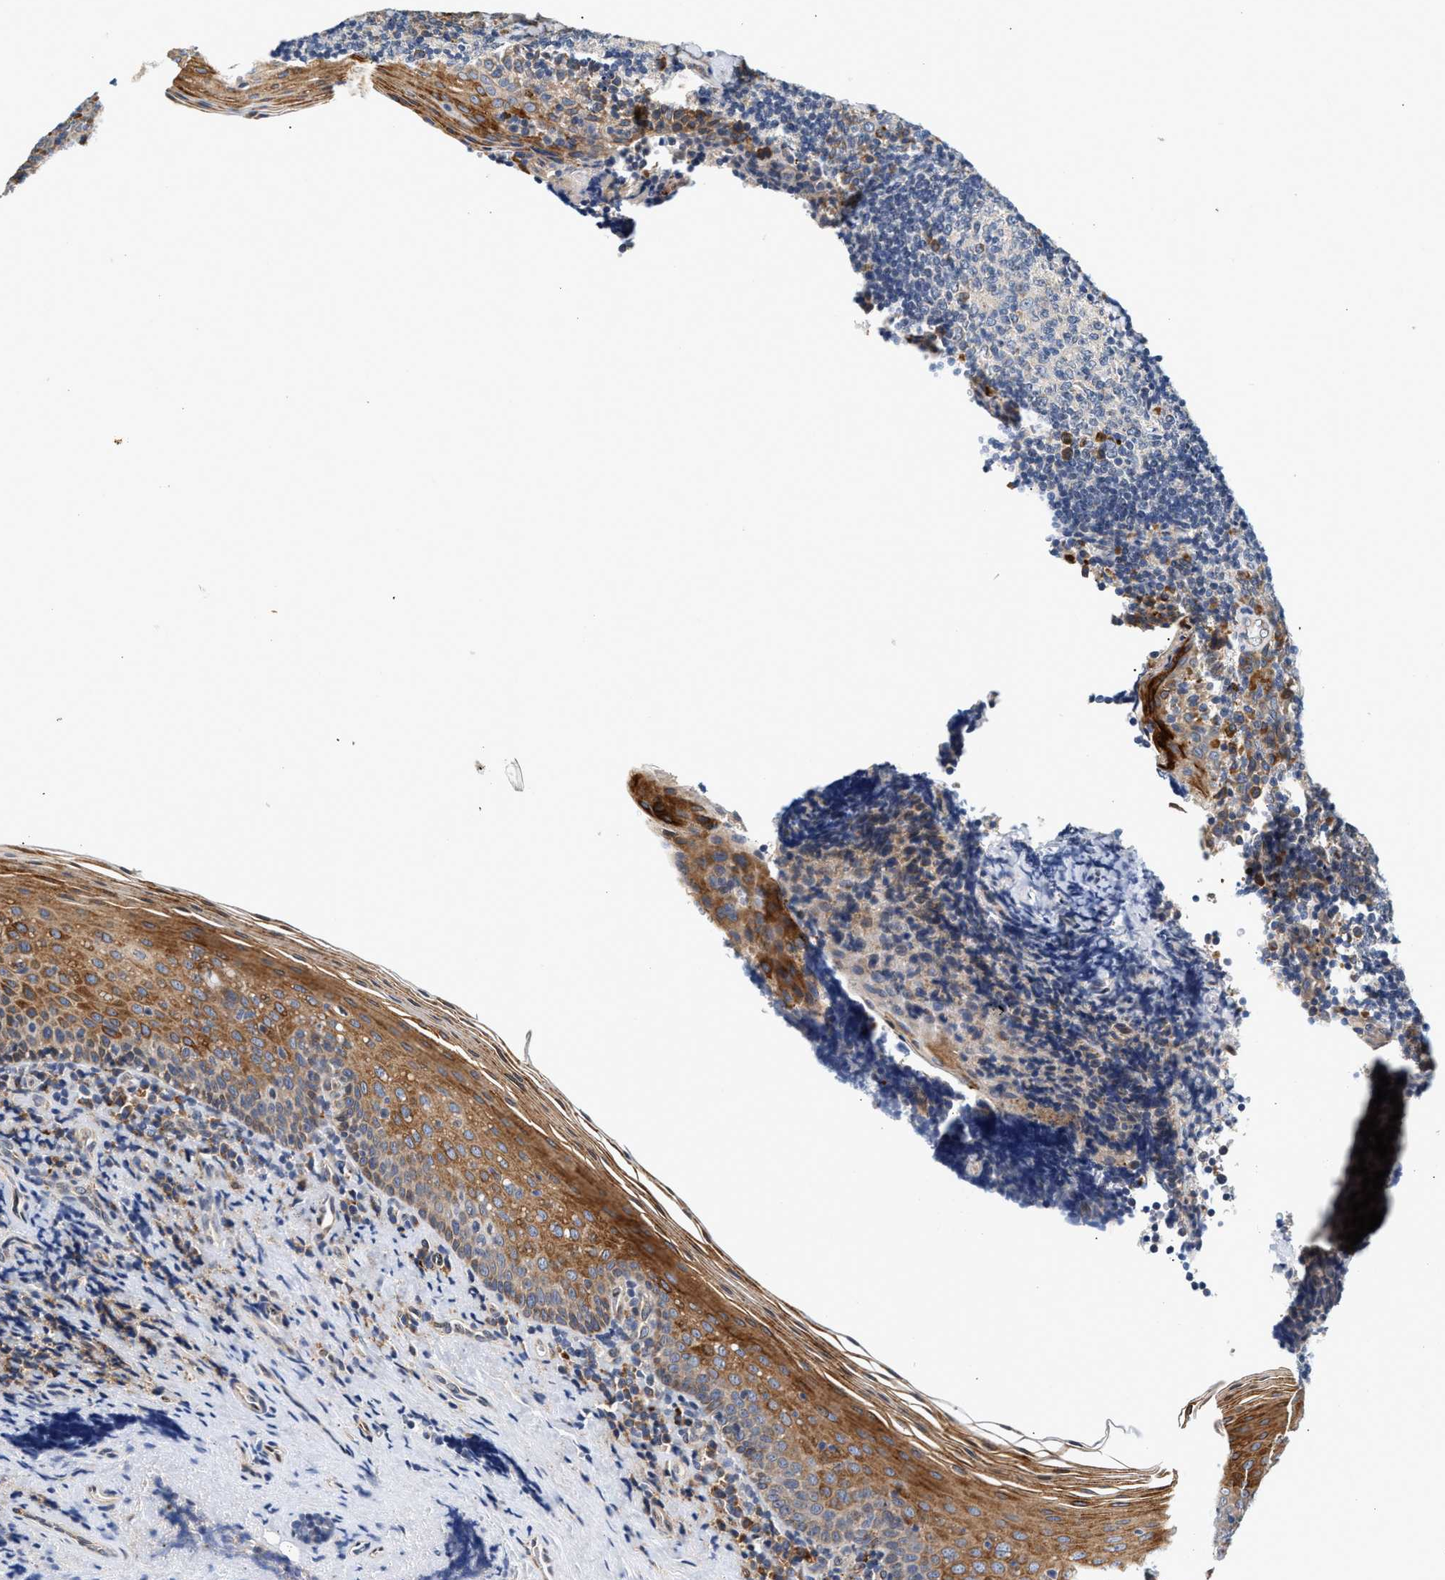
{"staining": {"intensity": "moderate", "quantity": "<25%", "location": "cytoplasmic/membranous"}, "tissue": "tonsil", "cell_type": "Germinal center cells", "image_type": "normal", "snomed": [{"axis": "morphology", "description": "Normal tissue, NOS"}, {"axis": "morphology", "description": "Inflammation, NOS"}, {"axis": "topography", "description": "Tonsil"}], "caption": "High-power microscopy captured an immunohistochemistry (IHC) photomicrograph of benign tonsil, revealing moderate cytoplasmic/membranous staining in about <25% of germinal center cells. (IHC, brightfield microscopy, high magnification).", "gene": "IFT74", "patient": {"sex": "female", "age": 31}}